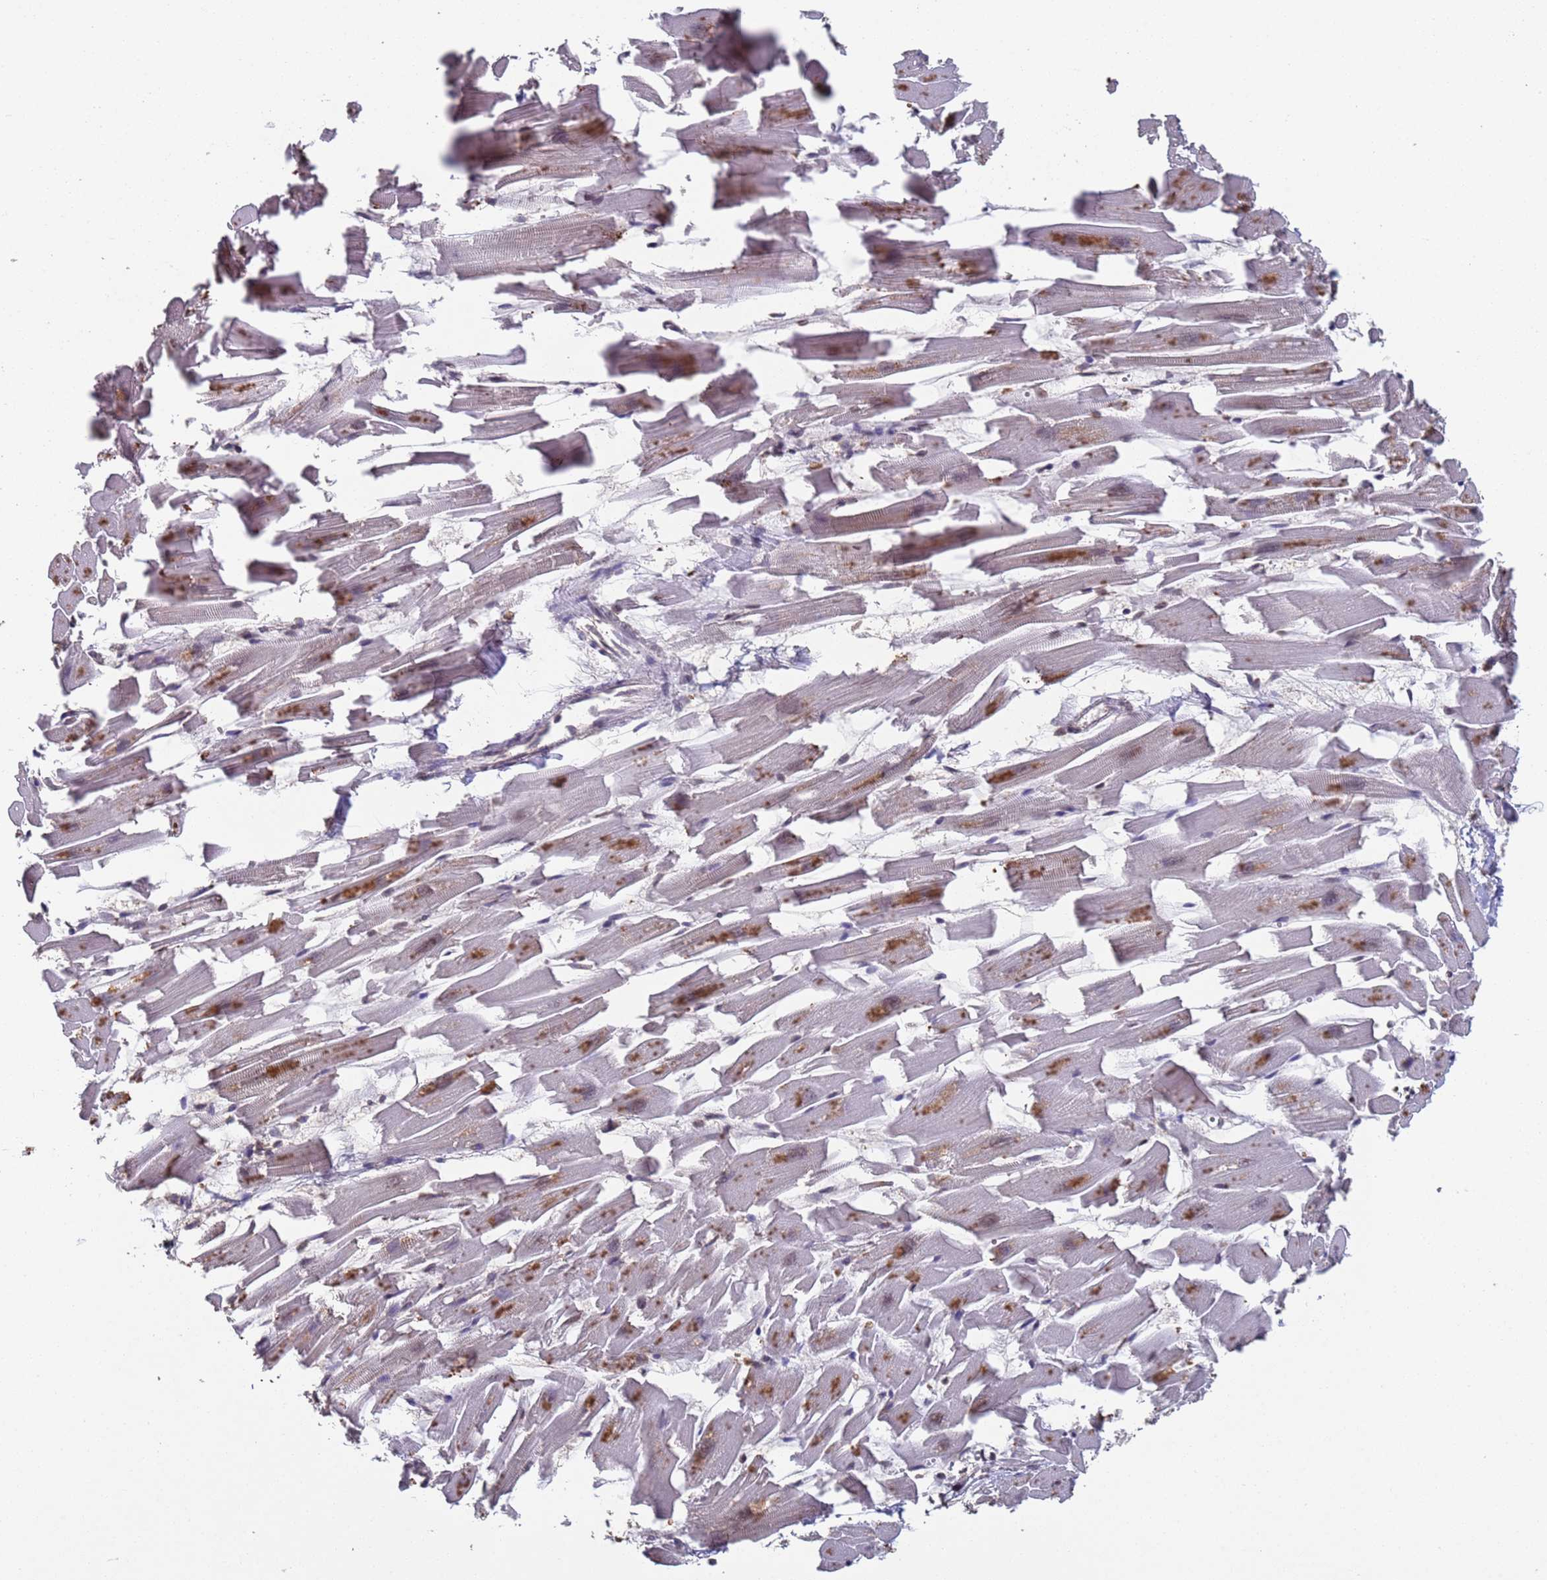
{"staining": {"intensity": "moderate", "quantity": ">75%", "location": "cytoplasmic/membranous,nuclear"}, "tissue": "heart muscle", "cell_type": "Cardiomyocytes", "image_type": "normal", "snomed": [{"axis": "morphology", "description": "Normal tissue, NOS"}, {"axis": "topography", "description": "Heart"}], "caption": "Immunohistochemical staining of normal heart muscle reveals >75% levels of moderate cytoplasmic/membranous,nuclear protein positivity in about >75% of cardiomyocytes.", "gene": "FUBP3", "patient": {"sex": "female", "age": 64}}